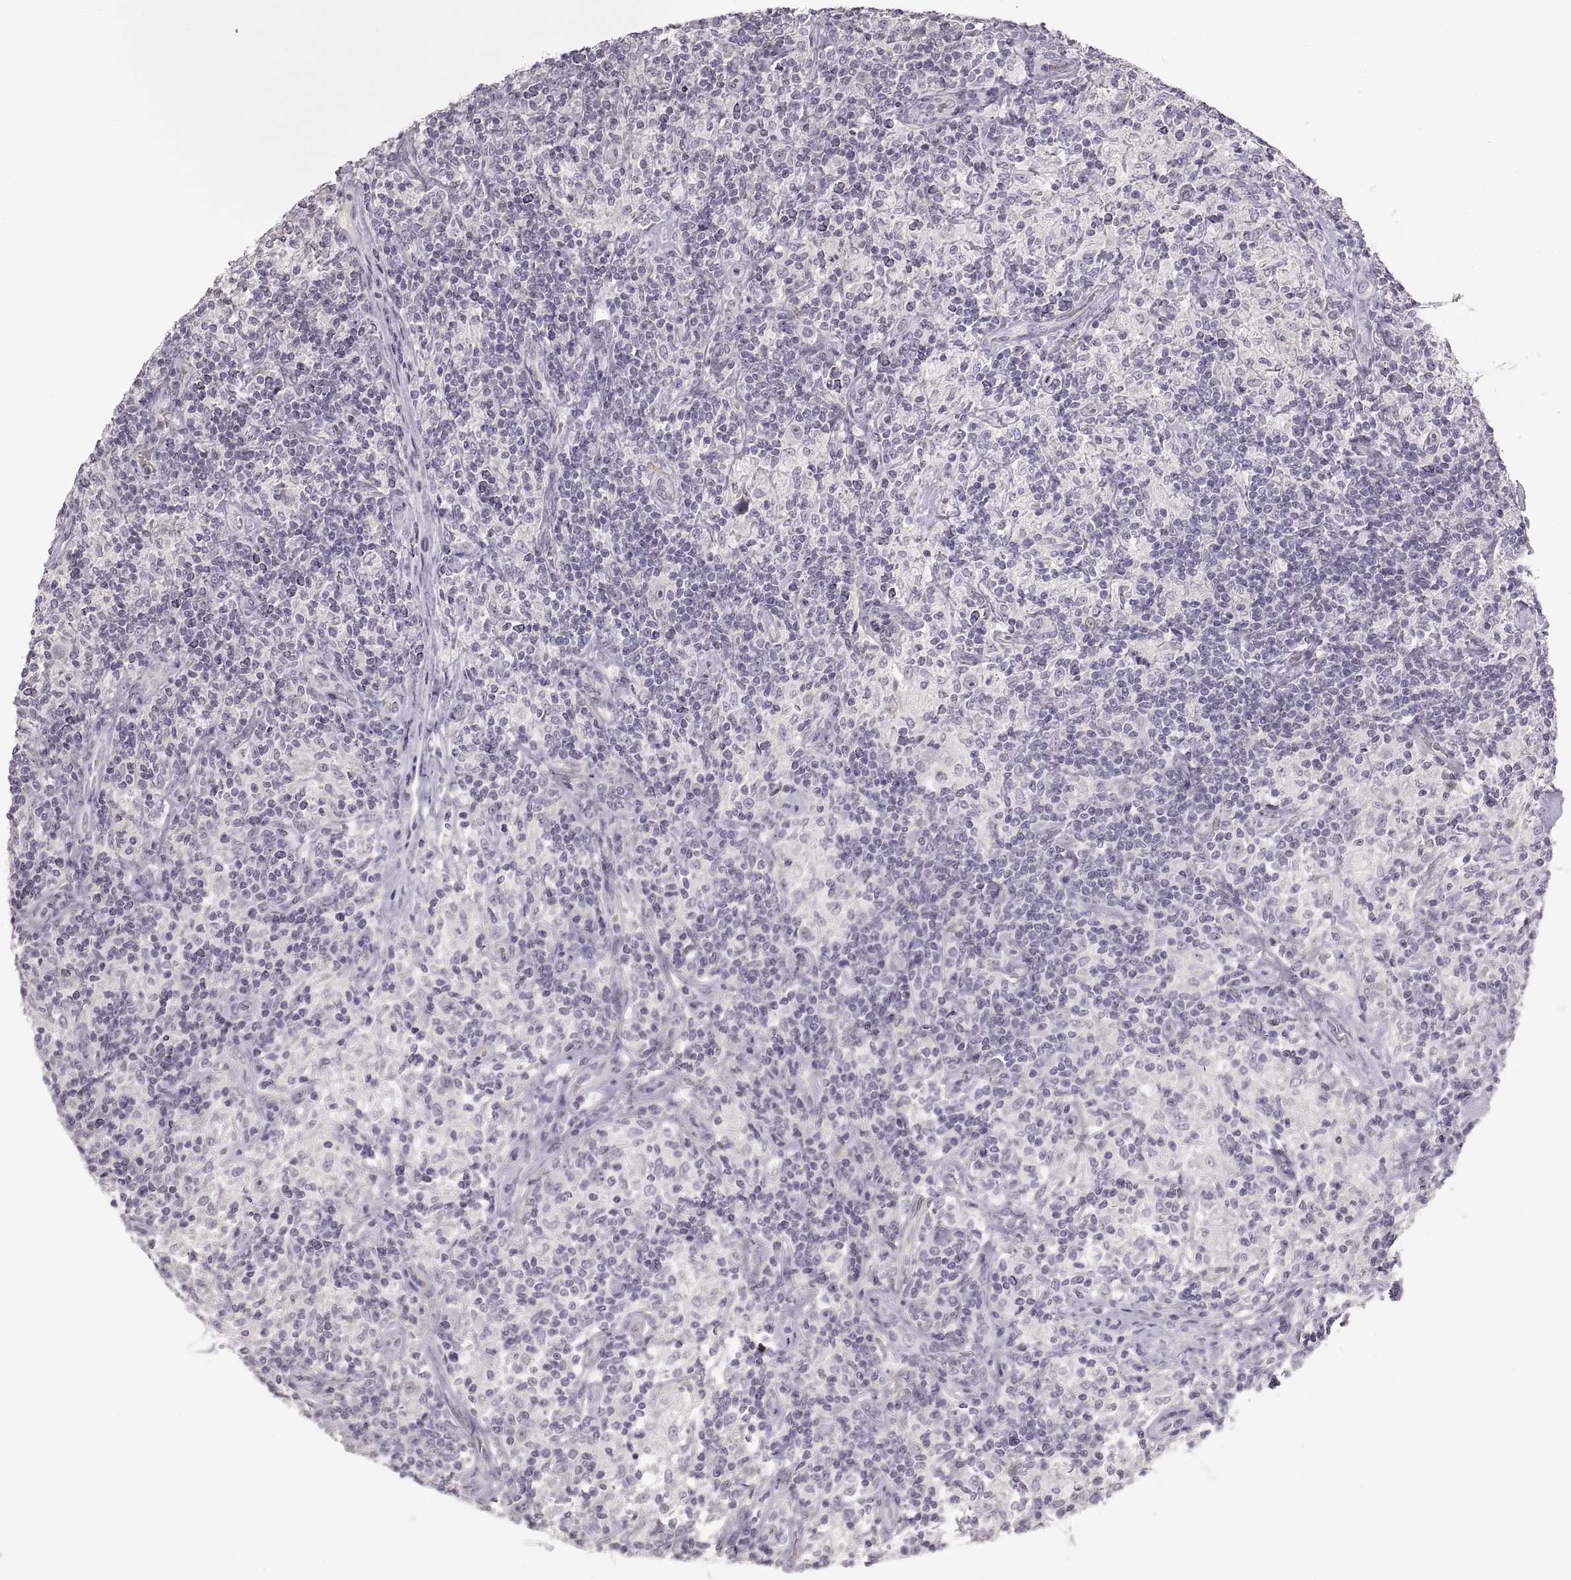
{"staining": {"intensity": "negative", "quantity": "none", "location": "none"}, "tissue": "lymphoma", "cell_type": "Tumor cells", "image_type": "cancer", "snomed": [{"axis": "morphology", "description": "Hodgkin's disease, NOS"}, {"axis": "topography", "description": "Lymph node"}], "caption": "There is no significant expression in tumor cells of Hodgkin's disease.", "gene": "PCSK2", "patient": {"sex": "male", "age": 70}}